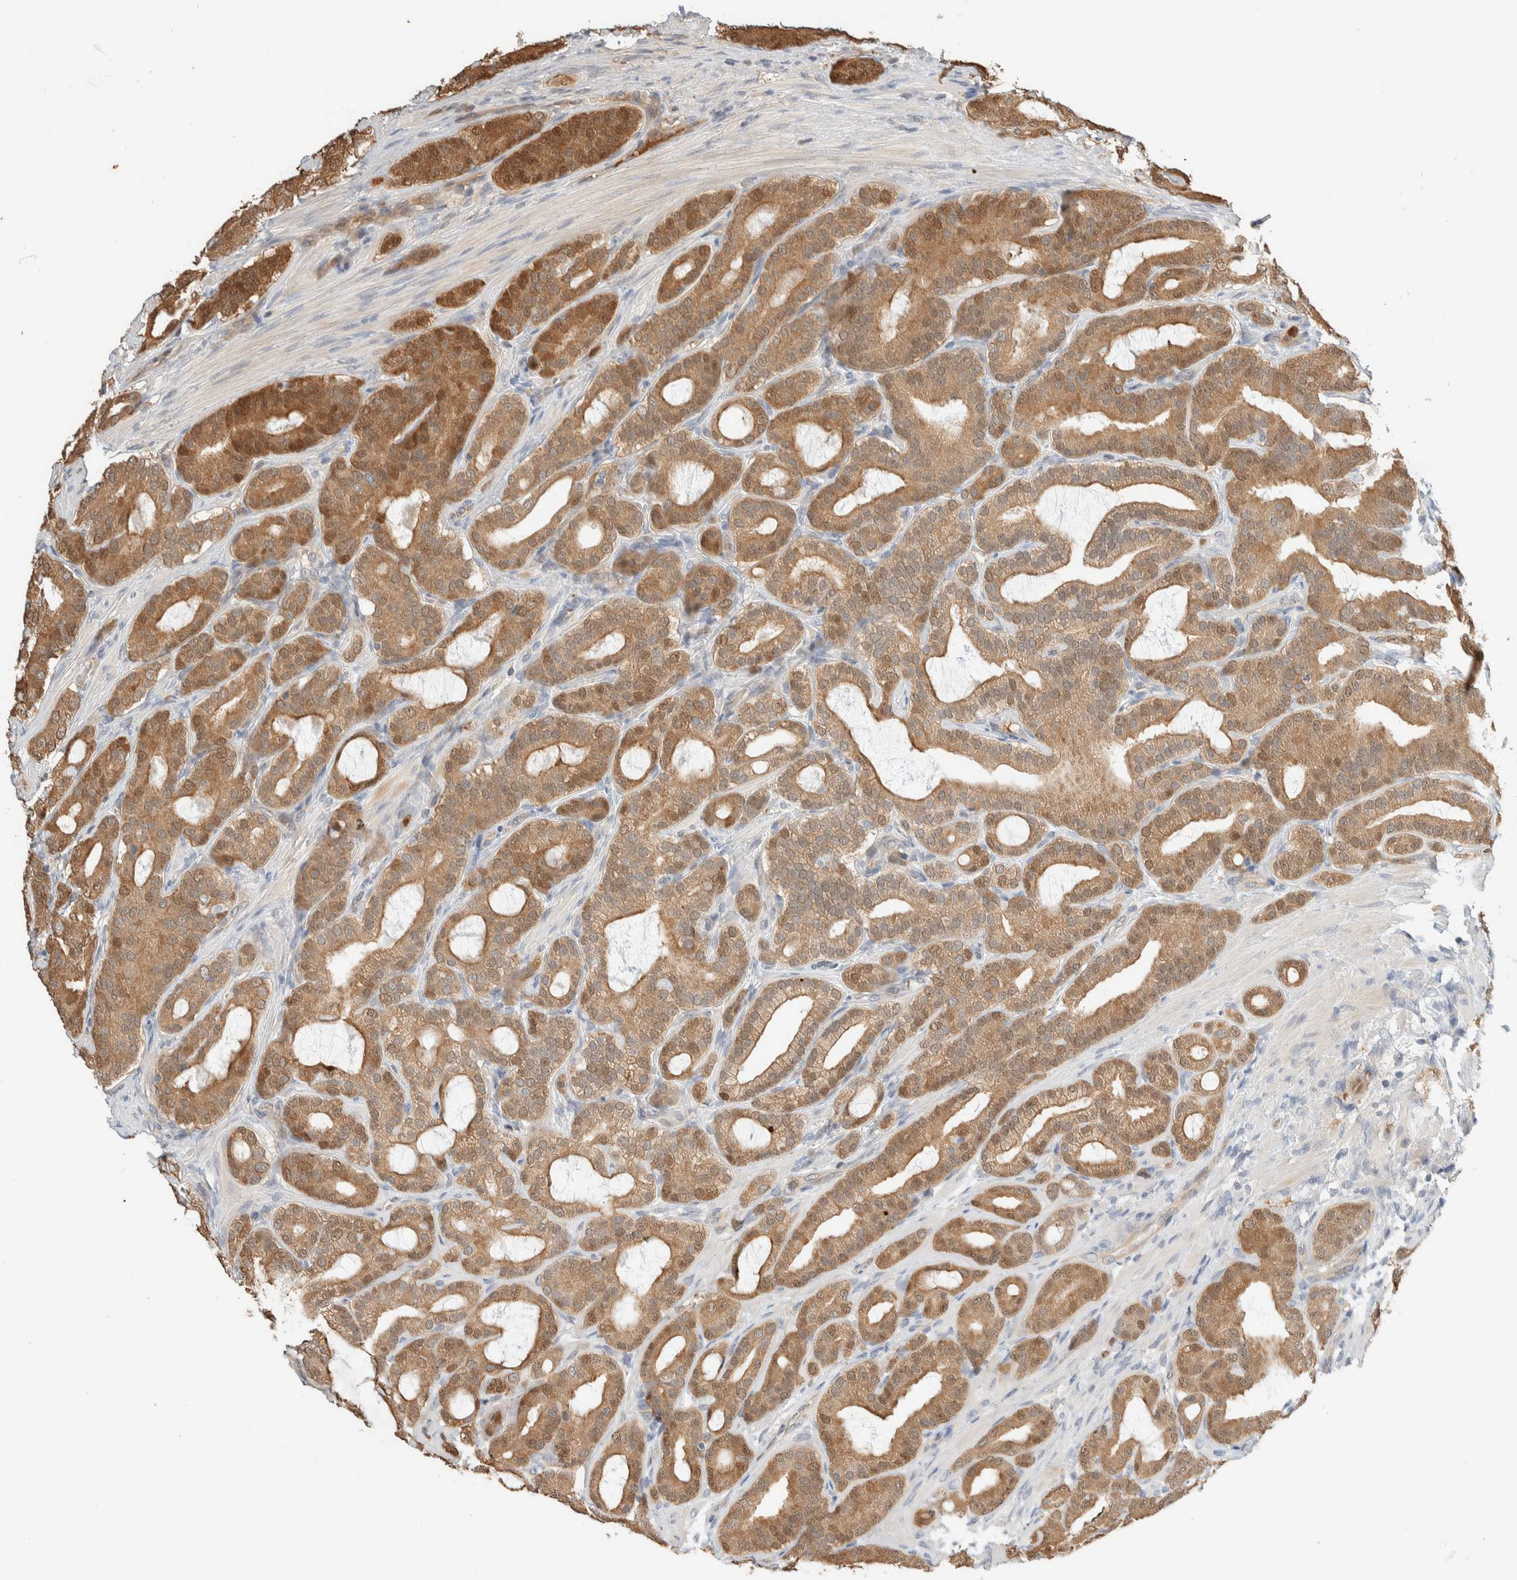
{"staining": {"intensity": "moderate", "quantity": ">75%", "location": "cytoplasmic/membranous,nuclear"}, "tissue": "prostate cancer", "cell_type": "Tumor cells", "image_type": "cancer", "snomed": [{"axis": "morphology", "description": "Adenocarcinoma, High grade"}, {"axis": "topography", "description": "Prostate"}], "caption": "This image demonstrates prostate cancer (high-grade adenocarcinoma) stained with immunohistochemistry to label a protein in brown. The cytoplasmic/membranous and nuclear of tumor cells show moderate positivity for the protein. Nuclei are counter-stained blue.", "gene": "SETD4", "patient": {"sex": "male", "age": 60}}